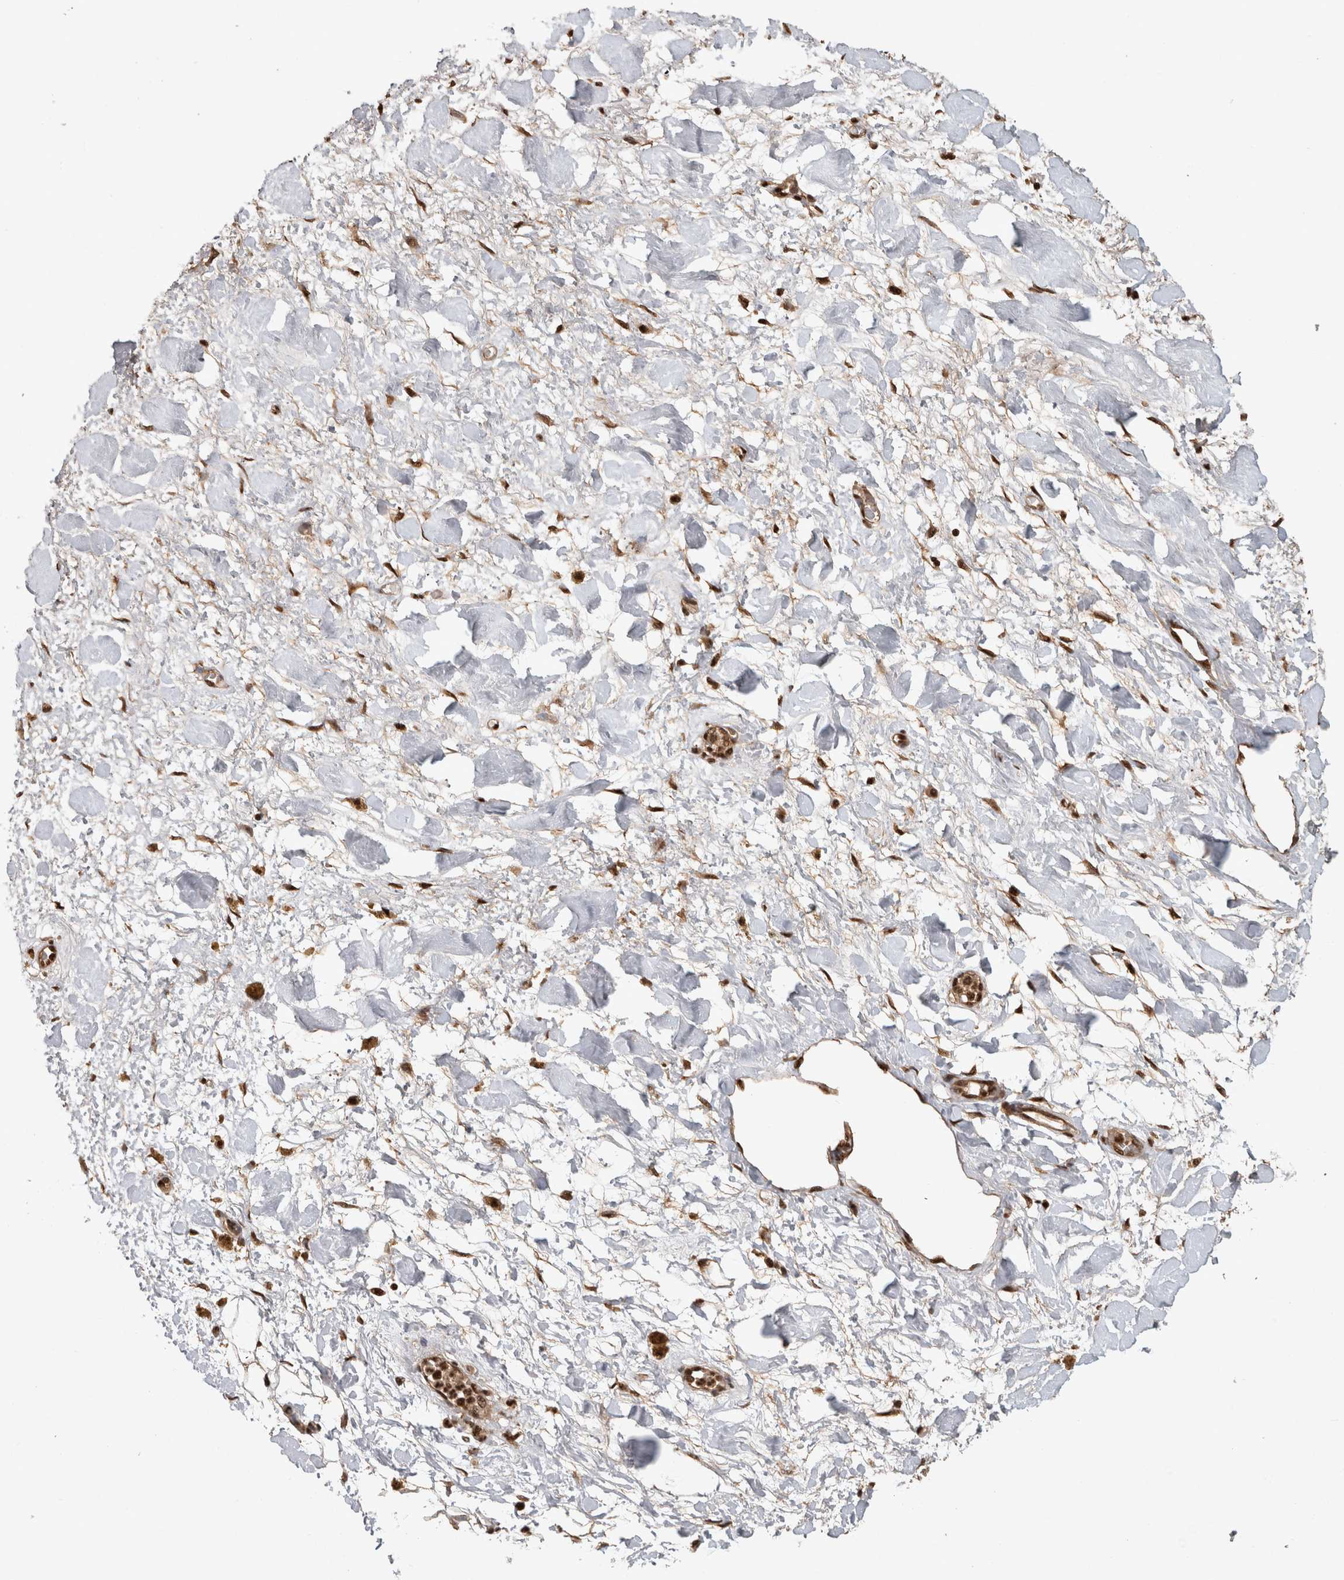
{"staining": {"intensity": "strong", "quantity": ">75%", "location": "nuclear"}, "tissue": "adipose tissue", "cell_type": "Adipocytes", "image_type": "normal", "snomed": [{"axis": "morphology", "description": "Normal tissue, NOS"}, {"axis": "topography", "description": "Kidney"}, {"axis": "topography", "description": "Peripheral nerve tissue"}], "caption": "Immunohistochemistry (IHC) (DAB (3,3'-diaminobenzidine)) staining of unremarkable human adipose tissue shows strong nuclear protein staining in approximately >75% of adipocytes.", "gene": "RAD50", "patient": {"sex": "male", "age": 7}}